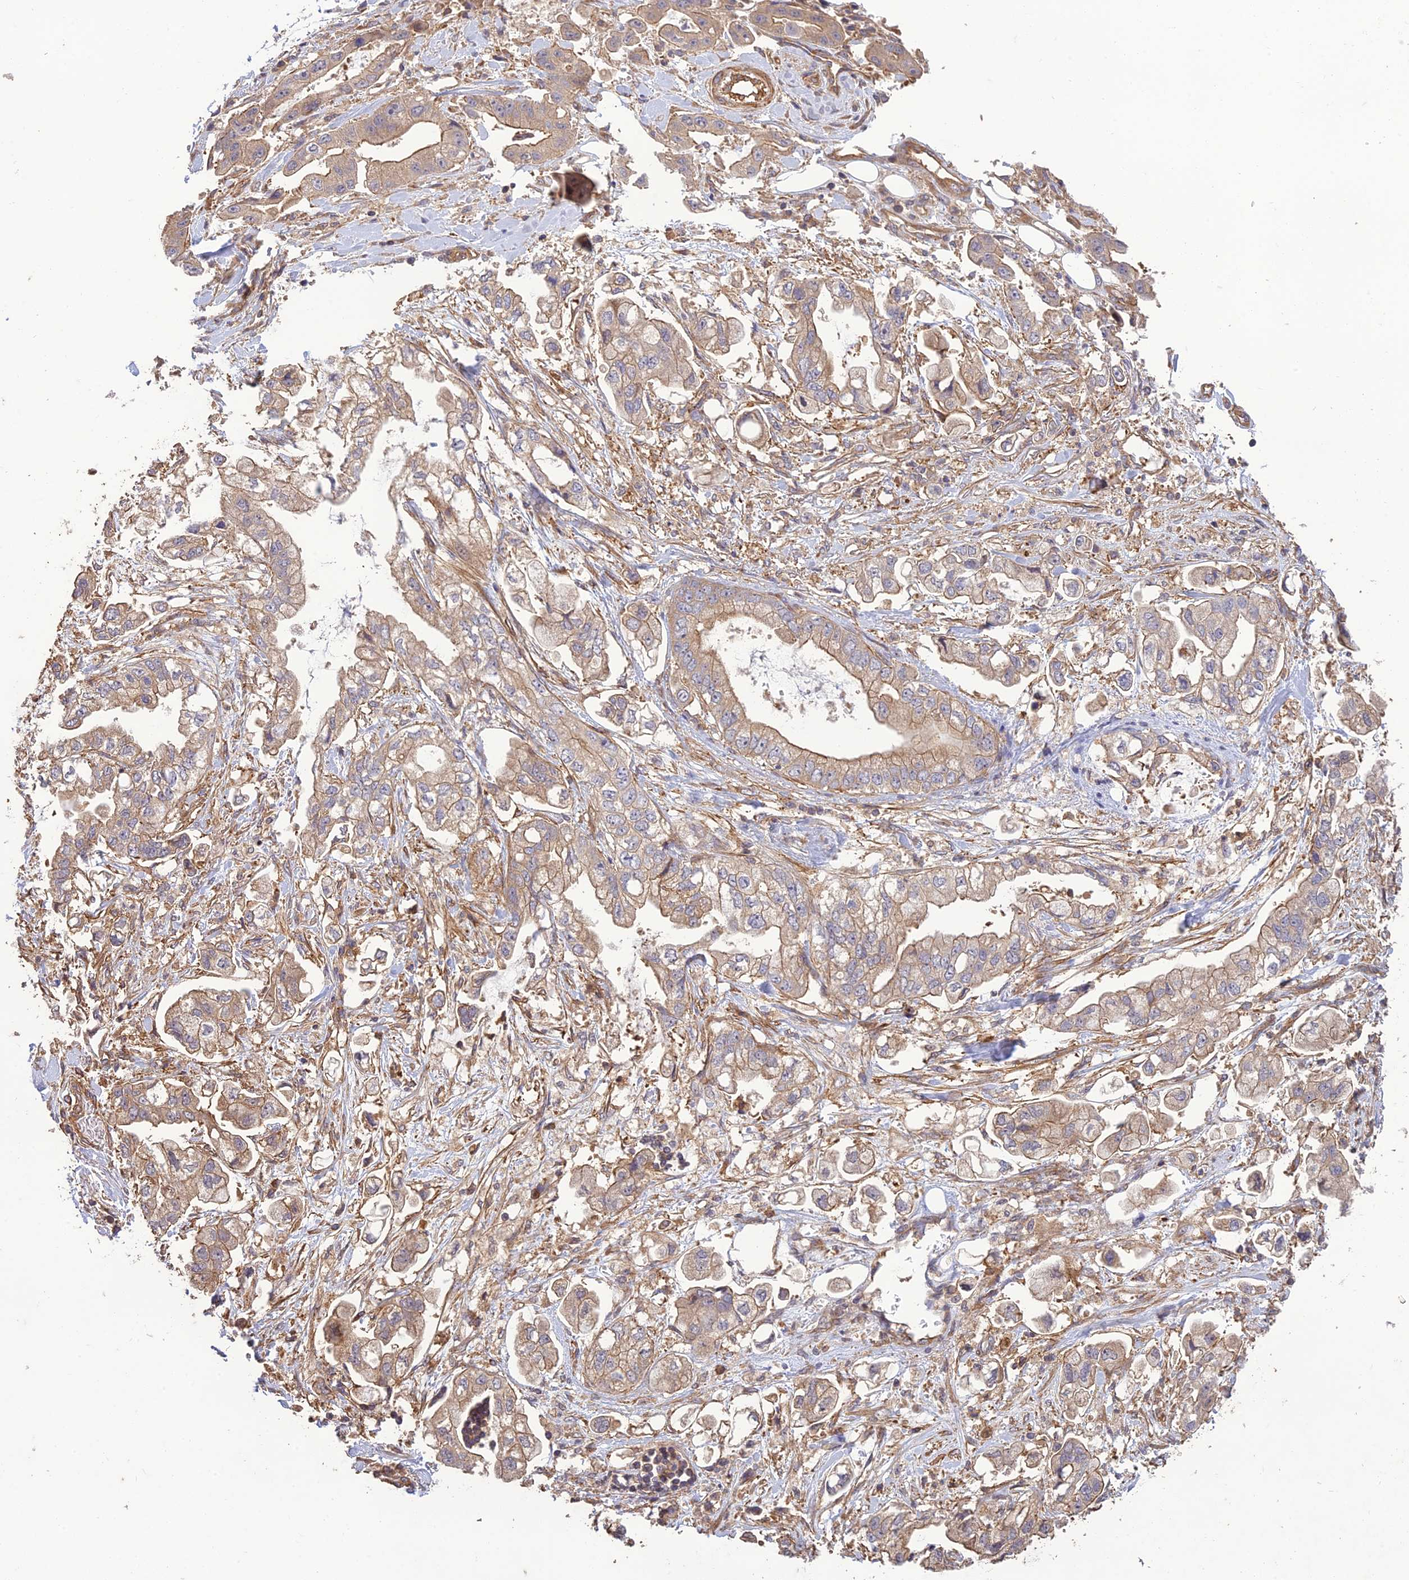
{"staining": {"intensity": "weak", "quantity": "25%-75%", "location": "cytoplasmic/membranous"}, "tissue": "stomach cancer", "cell_type": "Tumor cells", "image_type": "cancer", "snomed": [{"axis": "morphology", "description": "Adenocarcinoma, NOS"}, {"axis": "topography", "description": "Stomach"}], "caption": "Protein analysis of stomach cancer (adenocarcinoma) tissue reveals weak cytoplasmic/membranous expression in approximately 25%-75% of tumor cells. Immunohistochemistry (ihc) stains the protein in brown and the nuclei are stained blue.", "gene": "TMEM131L", "patient": {"sex": "male", "age": 62}}